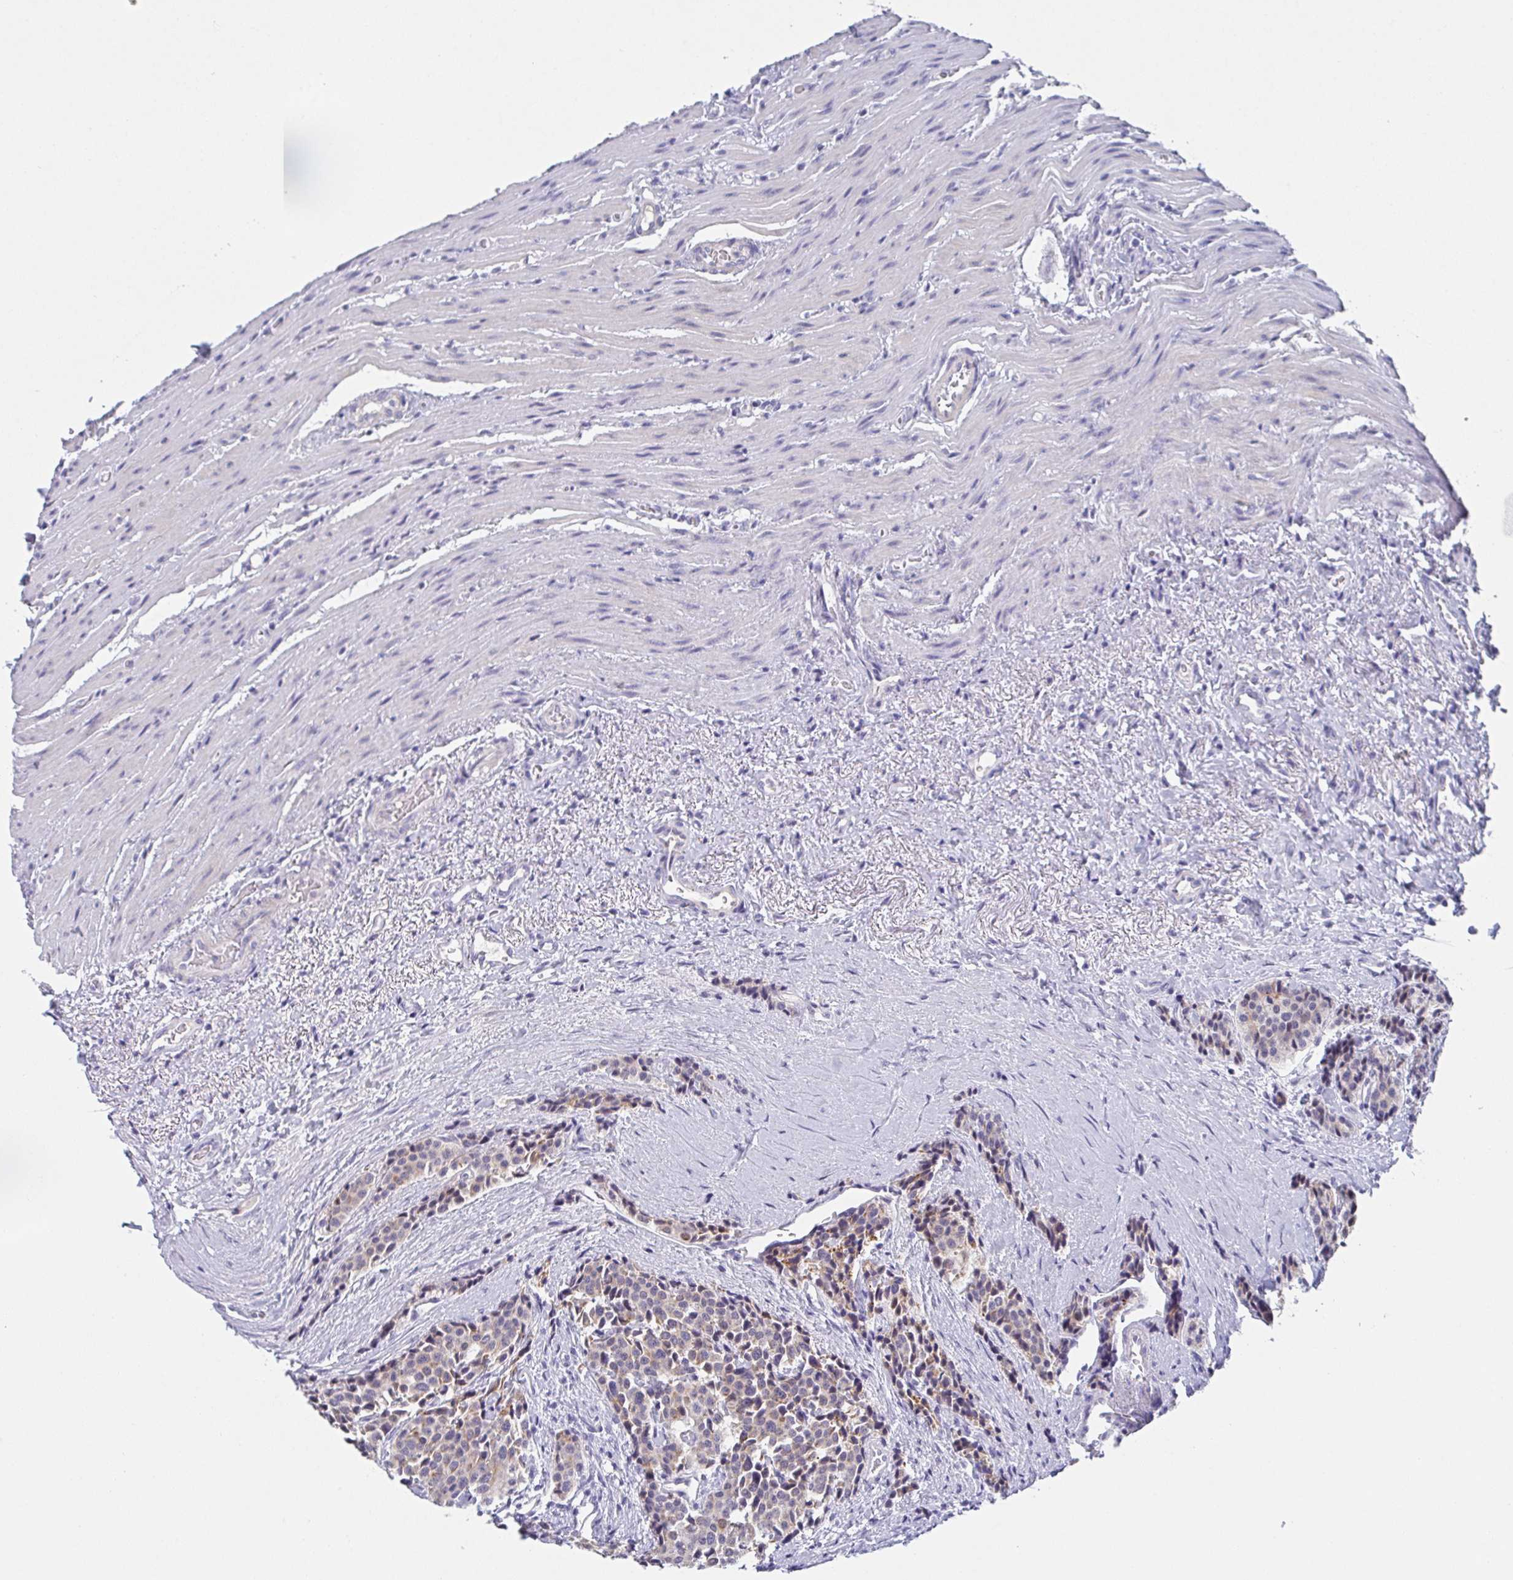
{"staining": {"intensity": "weak", "quantity": "<25%", "location": "cytoplasmic/membranous"}, "tissue": "carcinoid", "cell_type": "Tumor cells", "image_type": "cancer", "snomed": [{"axis": "morphology", "description": "Carcinoid, malignant, NOS"}, {"axis": "topography", "description": "Small intestine"}], "caption": "Immunohistochemistry (IHC) micrograph of neoplastic tissue: malignant carcinoid stained with DAB (3,3'-diaminobenzidine) reveals no significant protein expression in tumor cells.", "gene": "RHOV", "patient": {"sex": "male", "age": 73}}